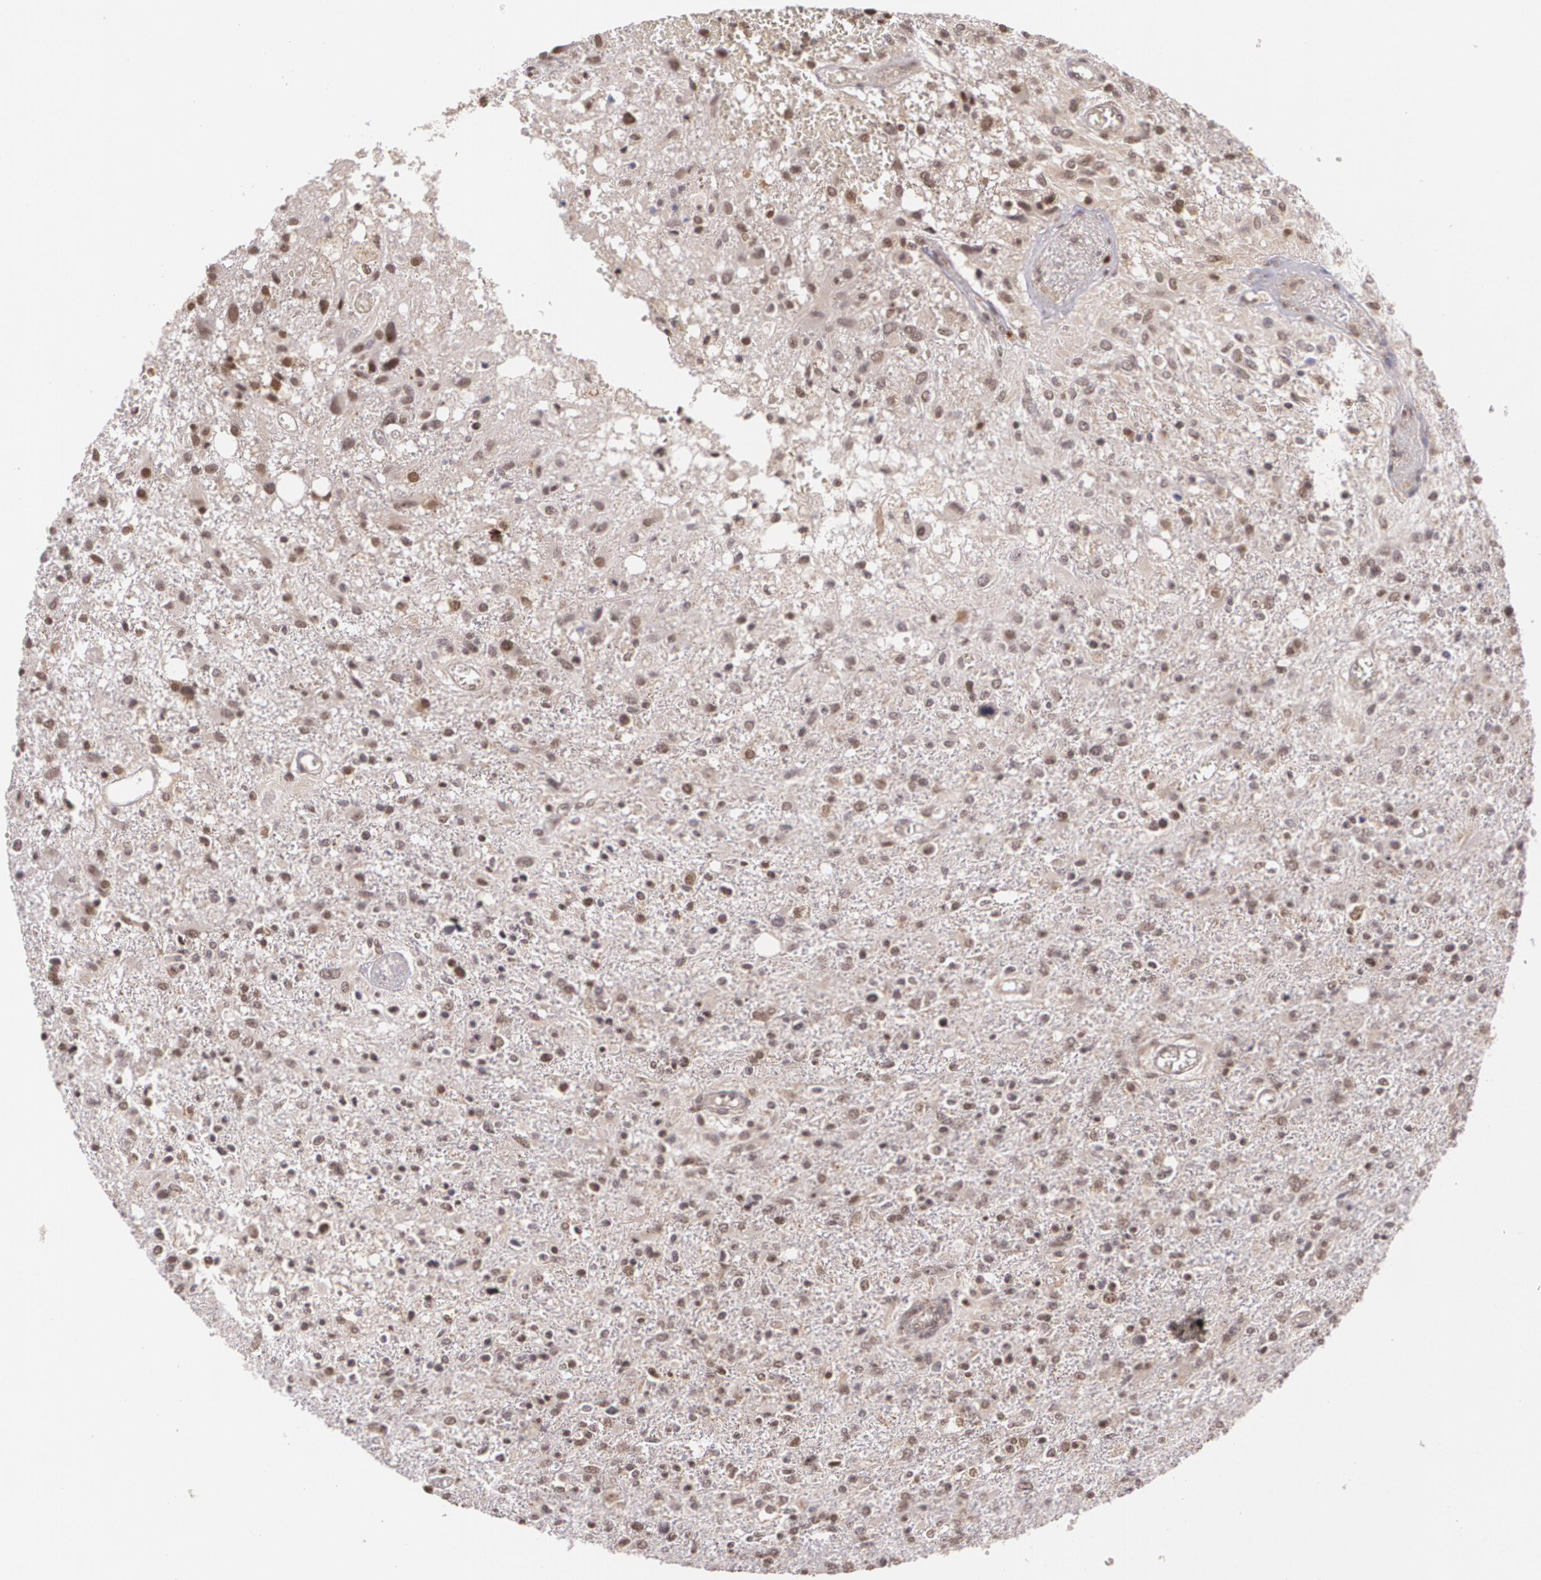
{"staining": {"intensity": "weak", "quantity": "25%-75%", "location": "nuclear"}, "tissue": "glioma", "cell_type": "Tumor cells", "image_type": "cancer", "snomed": [{"axis": "morphology", "description": "Glioma, malignant, High grade"}, {"axis": "topography", "description": "Cerebral cortex"}], "caption": "The photomicrograph demonstrates immunohistochemical staining of glioma. There is weak nuclear staining is present in approximately 25%-75% of tumor cells. (DAB IHC with brightfield microscopy, high magnification).", "gene": "CUL2", "patient": {"sex": "male", "age": 76}}